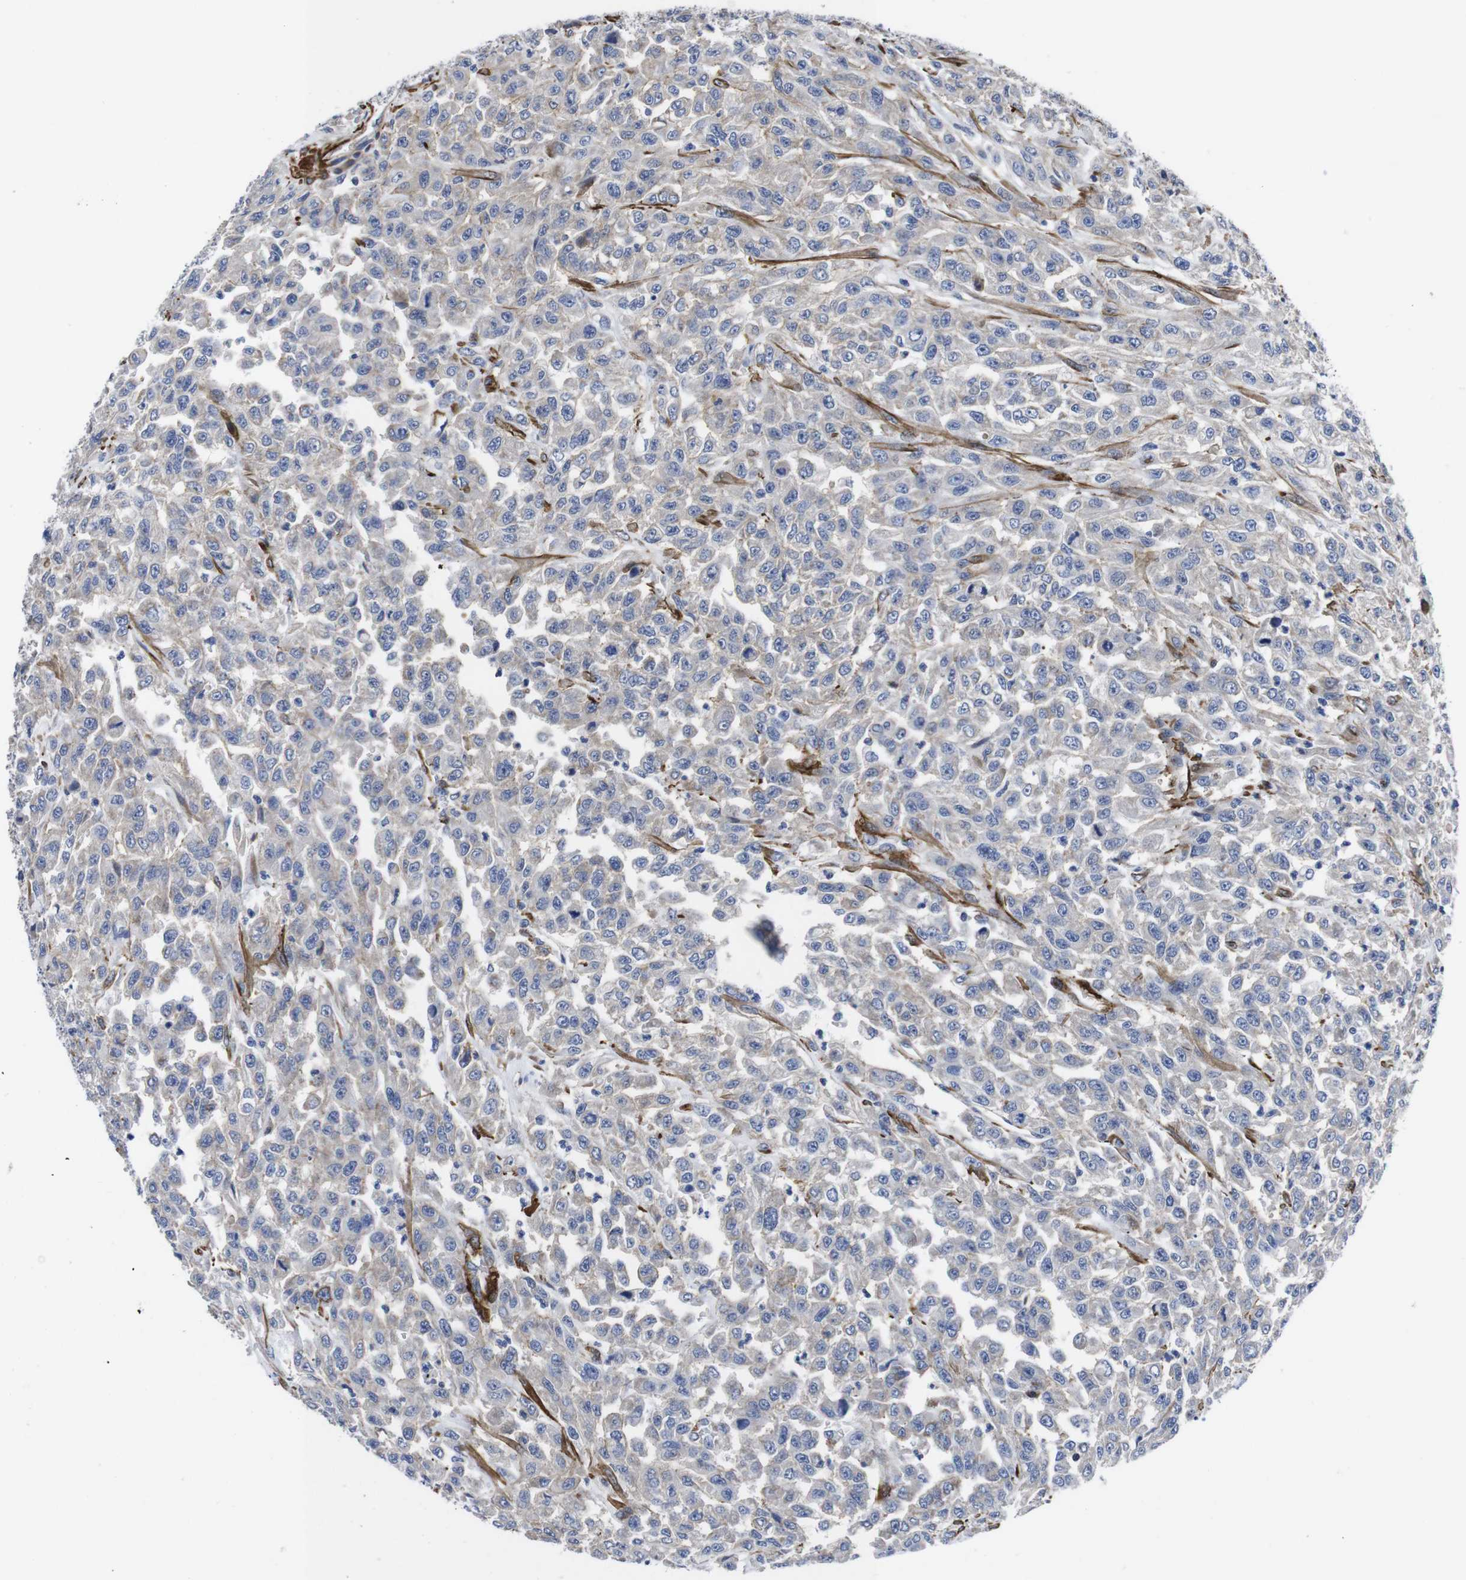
{"staining": {"intensity": "weak", "quantity": "<25%", "location": "cytoplasmic/membranous"}, "tissue": "urothelial cancer", "cell_type": "Tumor cells", "image_type": "cancer", "snomed": [{"axis": "morphology", "description": "Urothelial carcinoma, High grade"}, {"axis": "topography", "description": "Urinary bladder"}], "caption": "Immunohistochemical staining of human high-grade urothelial carcinoma displays no significant expression in tumor cells.", "gene": "WNT10A", "patient": {"sex": "male", "age": 46}}